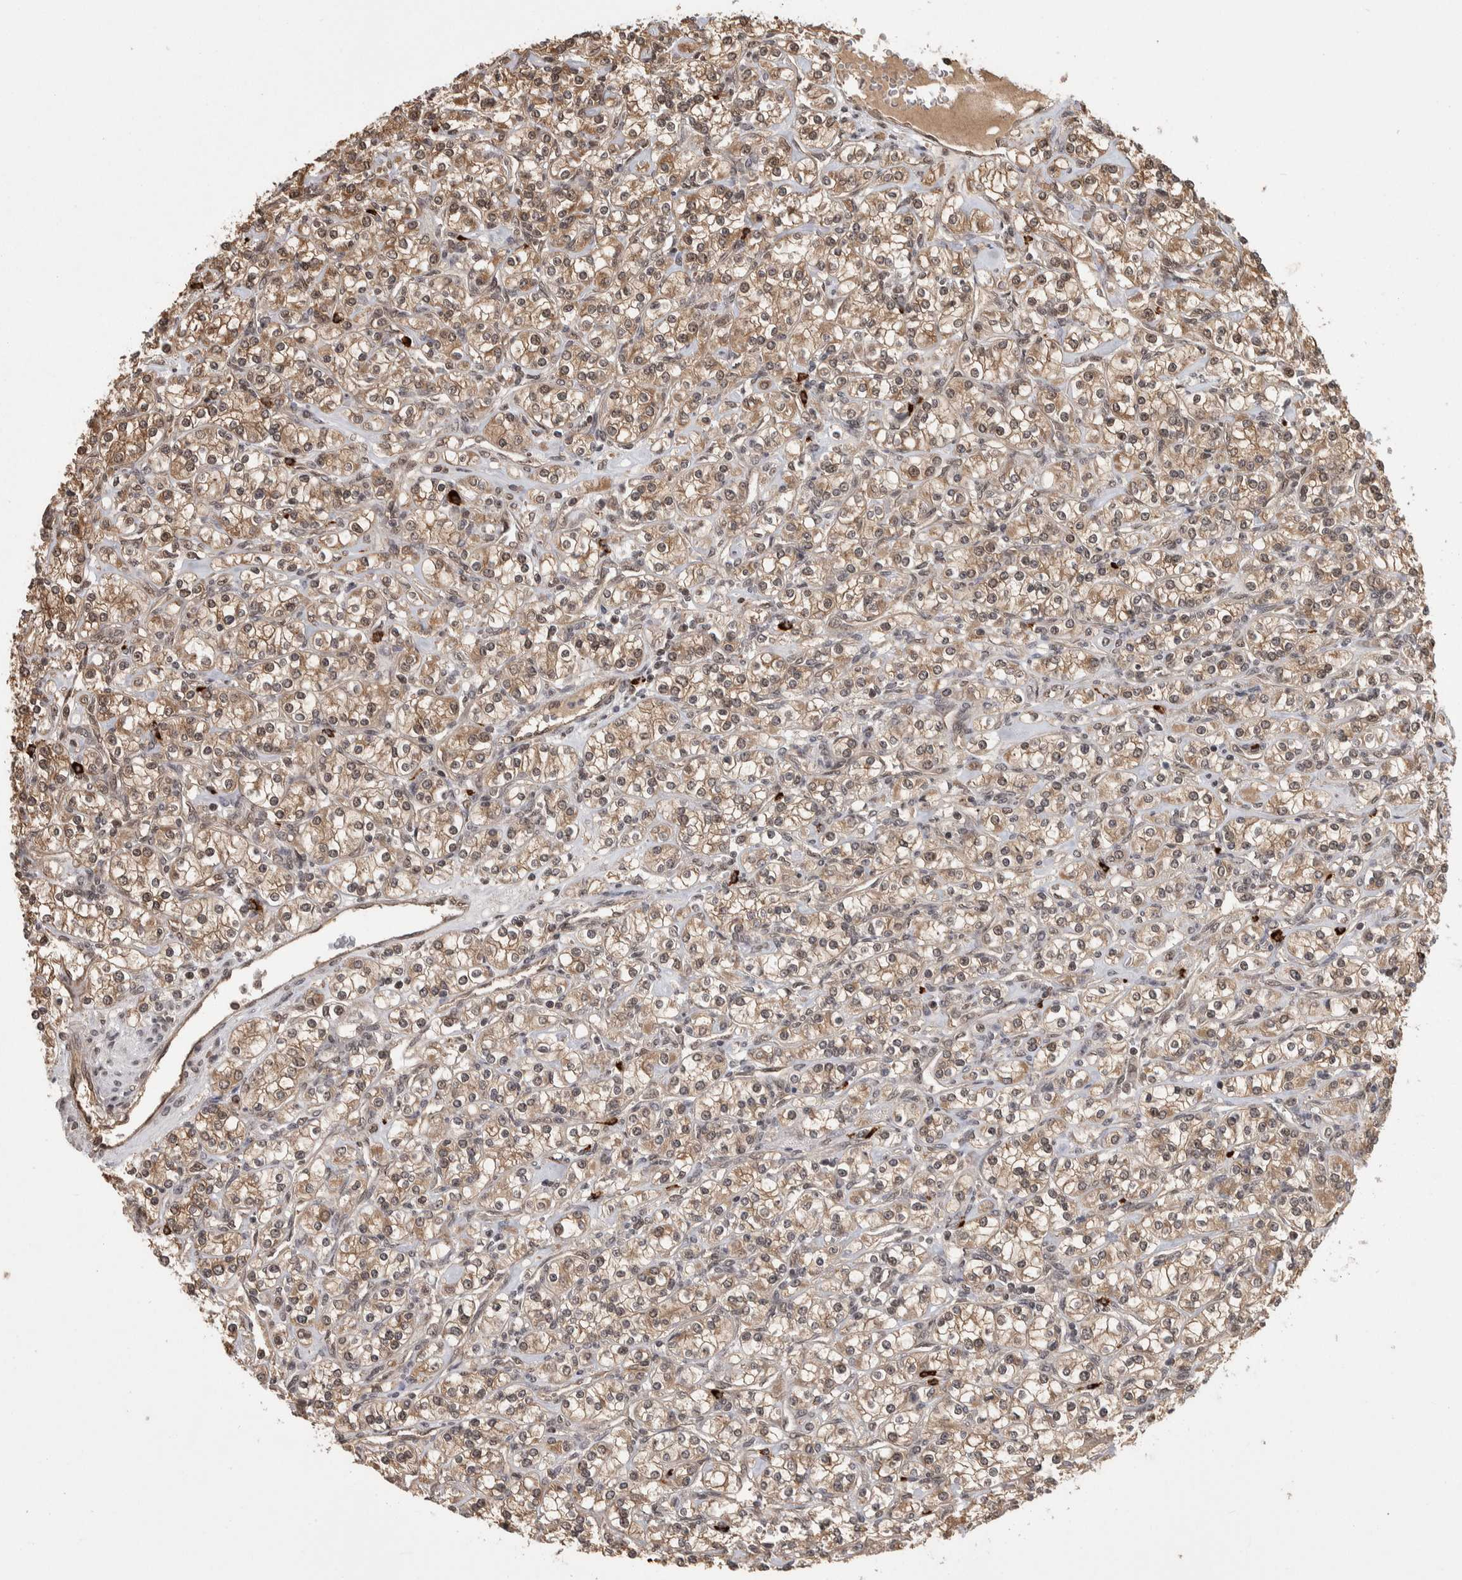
{"staining": {"intensity": "weak", "quantity": ">75%", "location": "cytoplasmic/membranous,nuclear"}, "tissue": "renal cancer", "cell_type": "Tumor cells", "image_type": "cancer", "snomed": [{"axis": "morphology", "description": "Adenocarcinoma, NOS"}, {"axis": "topography", "description": "Kidney"}], "caption": "Renal cancer (adenocarcinoma) was stained to show a protein in brown. There is low levels of weak cytoplasmic/membranous and nuclear positivity in approximately >75% of tumor cells.", "gene": "ZNF592", "patient": {"sex": "male", "age": 77}}